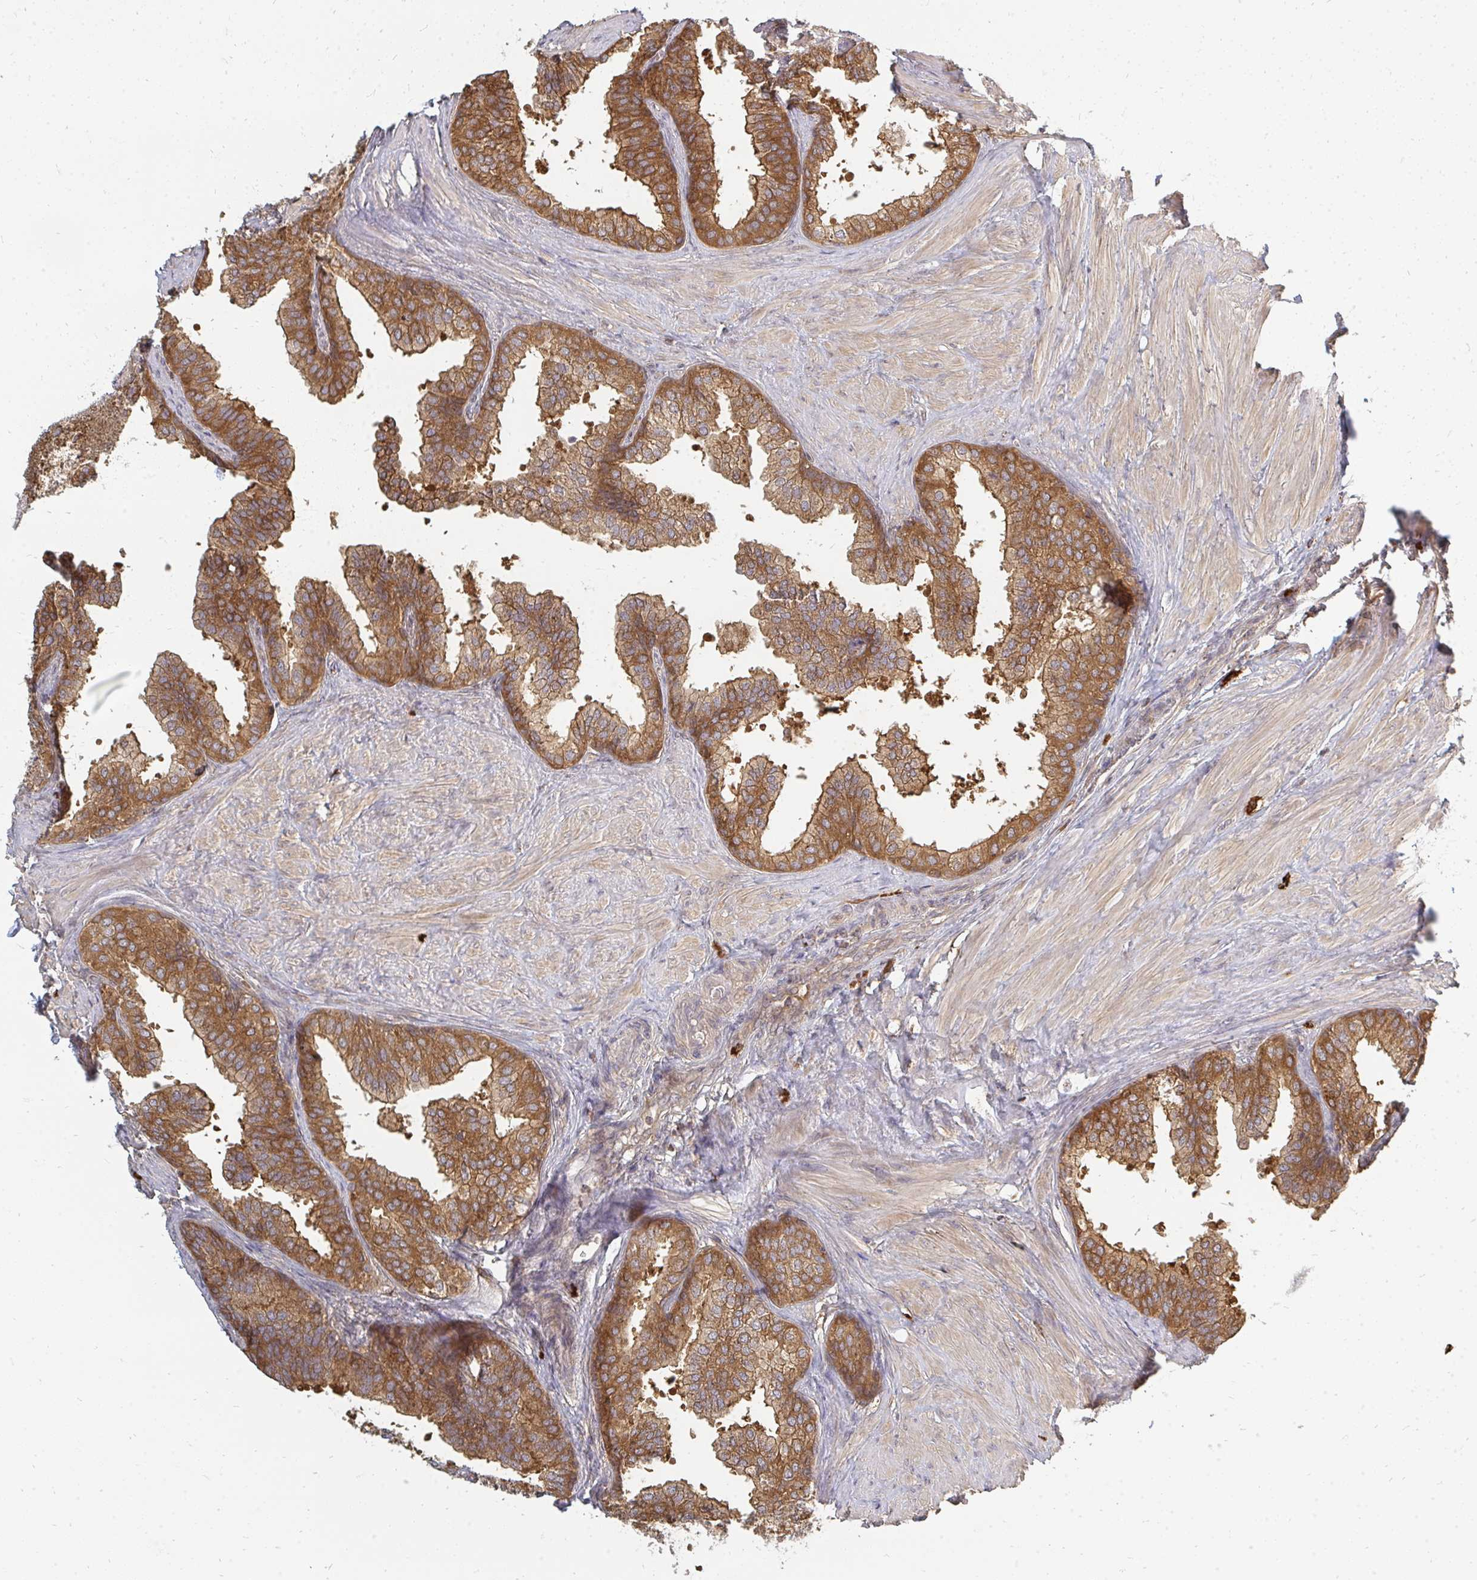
{"staining": {"intensity": "moderate", "quantity": ">75%", "location": "cytoplasmic/membranous"}, "tissue": "prostate", "cell_type": "Glandular cells", "image_type": "normal", "snomed": [{"axis": "morphology", "description": "Normal tissue, NOS"}, {"axis": "topography", "description": "Prostate"}, {"axis": "topography", "description": "Peripheral nerve tissue"}], "caption": "DAB (3,3'-diaminobenzidine) immunohistochemical staining of unremarkable prostate shows moderate cytoplasmic/membranous protein positivity in about >75% of glandular cells.", "gene": "ZNF285", "patient": {"sex": "male", "age": 55}}